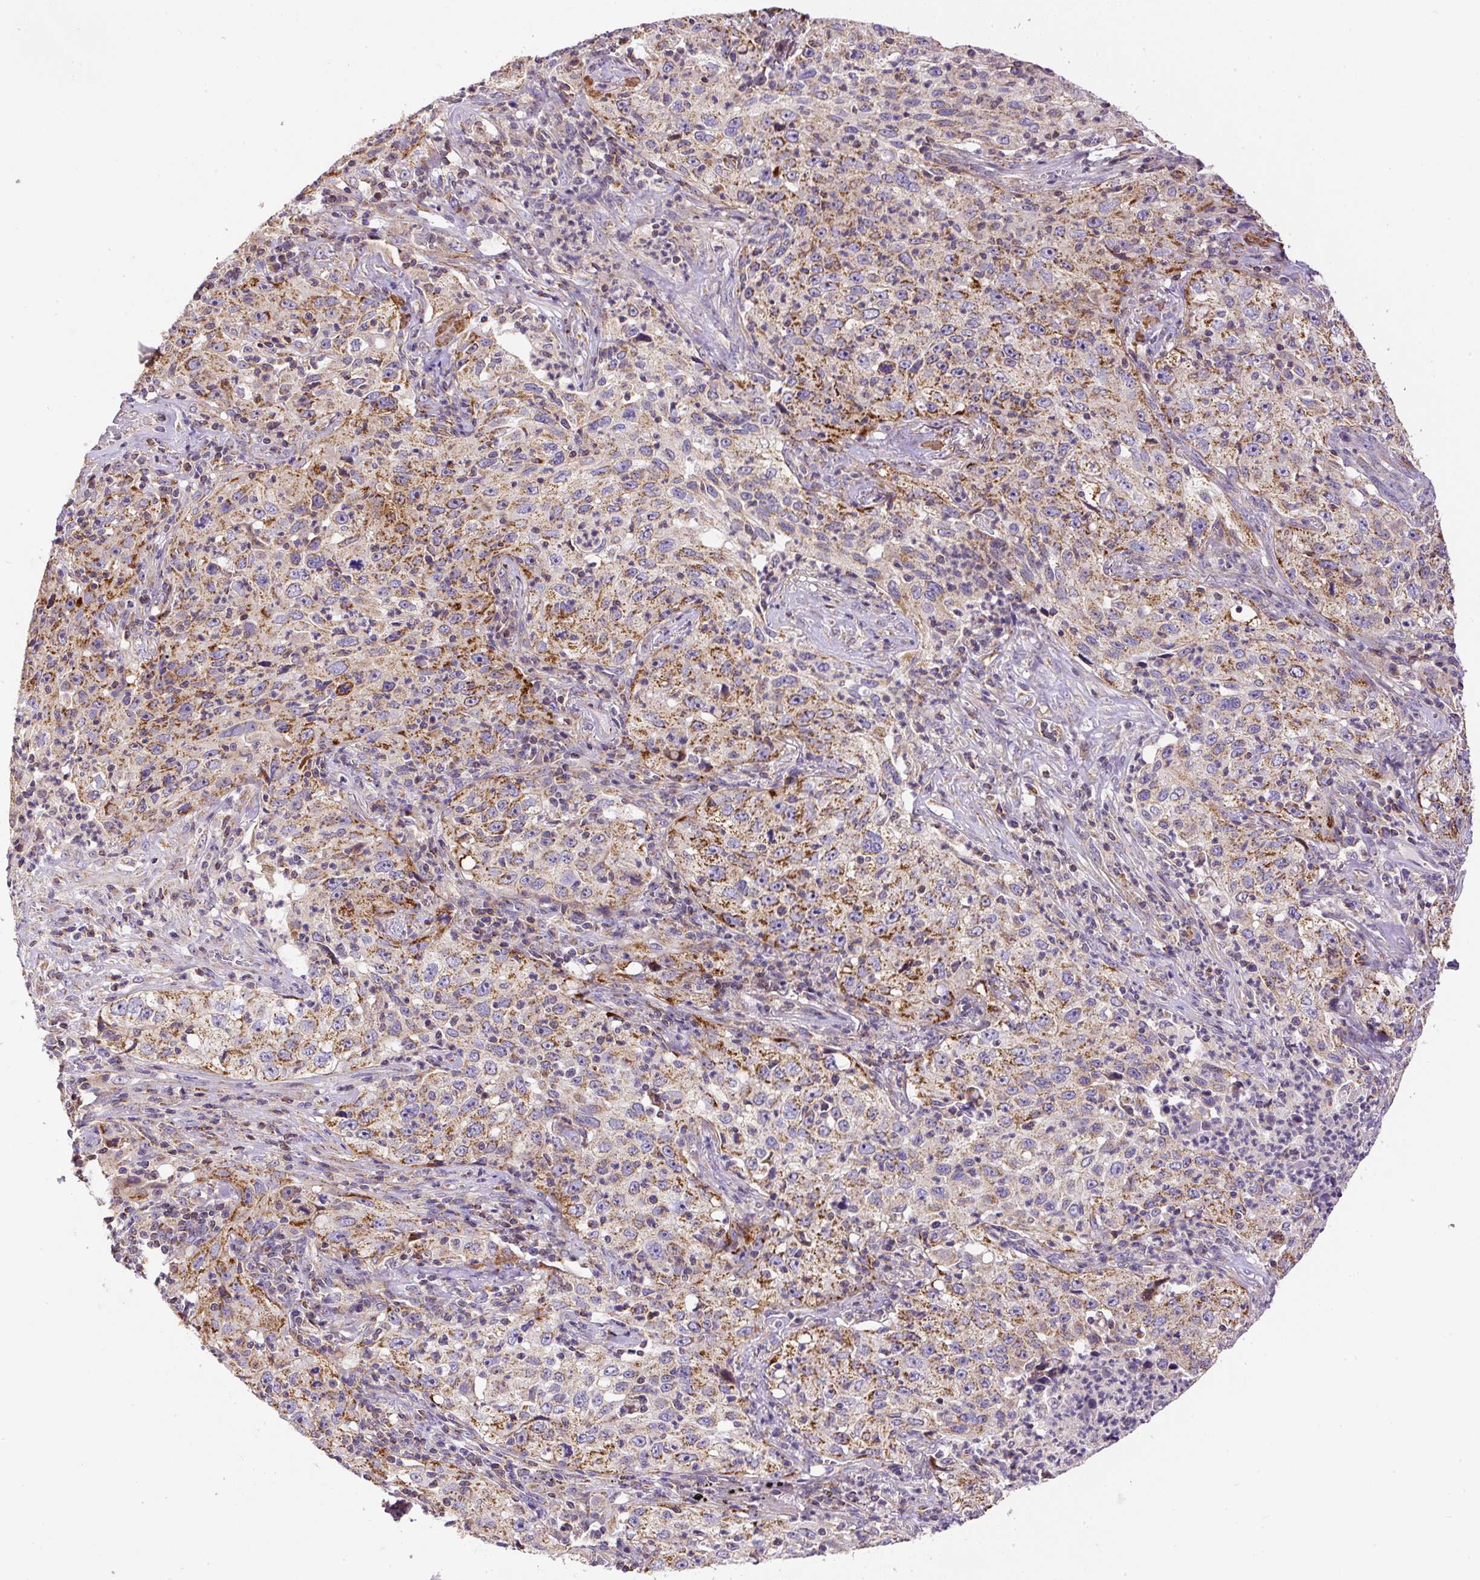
{"staining": {"intensity": "strong", "quantity": ">75%", "location": "cytoplasmic/membranous"}, "tissue": "lung cancer", "cell_type": "Tumor cells", "image_type": "cancer", "snomed": [{"axis": "morphology", "description": "Squamous cell carcinoma, NOS"}, {"axis": "topography", "description": "Lung"}], "caption": "Squamous cell carcinoma (lung) stained for a protein demonstrates strong cytoplasmic/membranous positivity in tumor cells.", "gene": "NDUFAF2", "patient": {"sex": "male", "age": 71}}